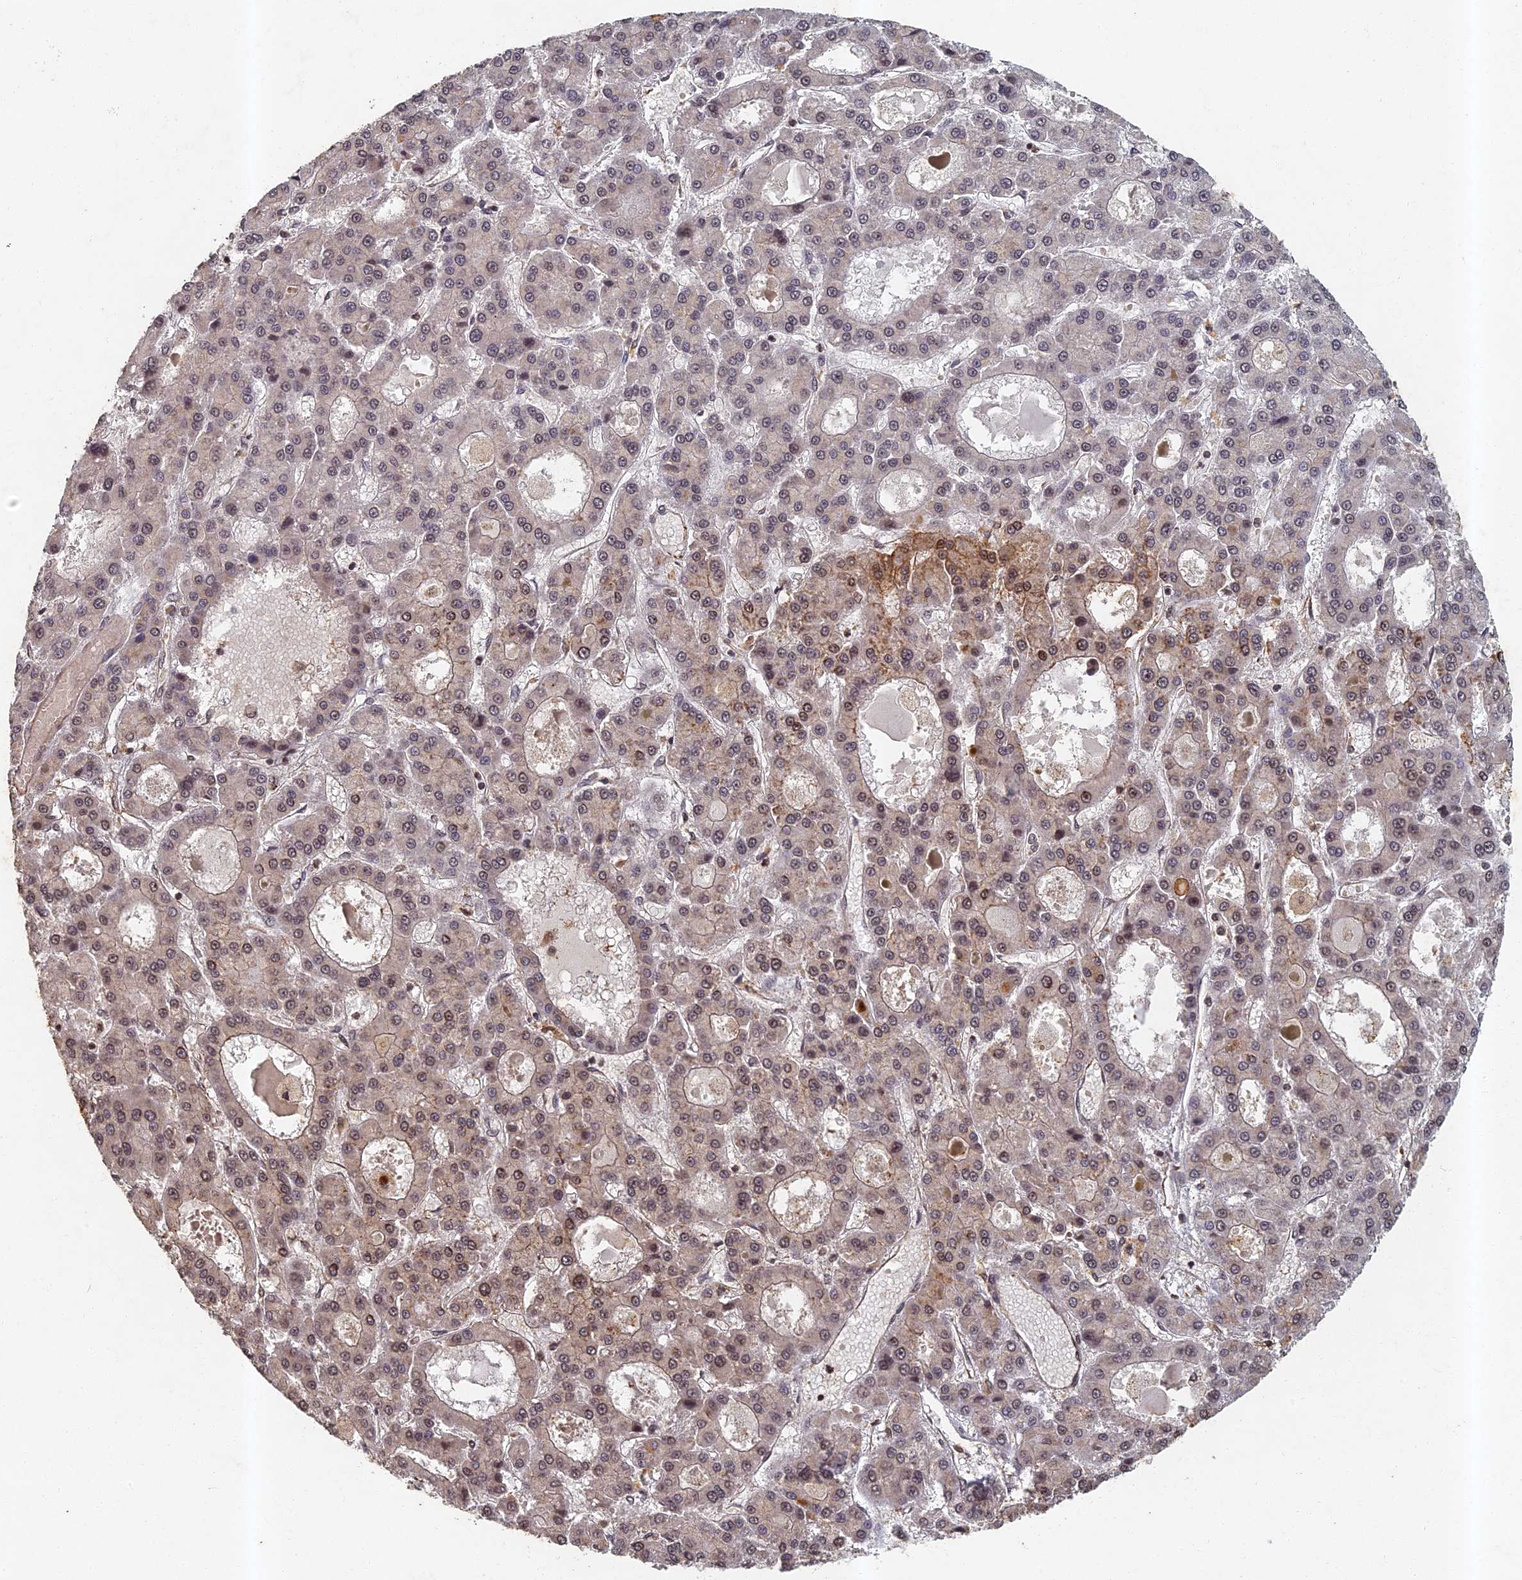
{"staining": {"intensity": "weak", "quantity": "25%-75%", "location": "cytoplasmic/membranous,nuclear"}, "tissue": "liver cancer", "cell_type": "Tumor cells", "image_type": "cancer", "snomed": [{"axis": "morphology", "description": "Carcinoma, Hepatocellular, NOS"}, {"axis": "topography", "description": "Liver"}], "caption": "Tumor cells display weak cytoplasmic/membranous and nuclear staining in approximately 25%-75% of cells in hepatocellular carcinoma (liver). (DAB IHC, brown staining for protein, blue staining for nuclei).", "gene": "ABCB10", "patient": {"sex": "male", "age": 70}}